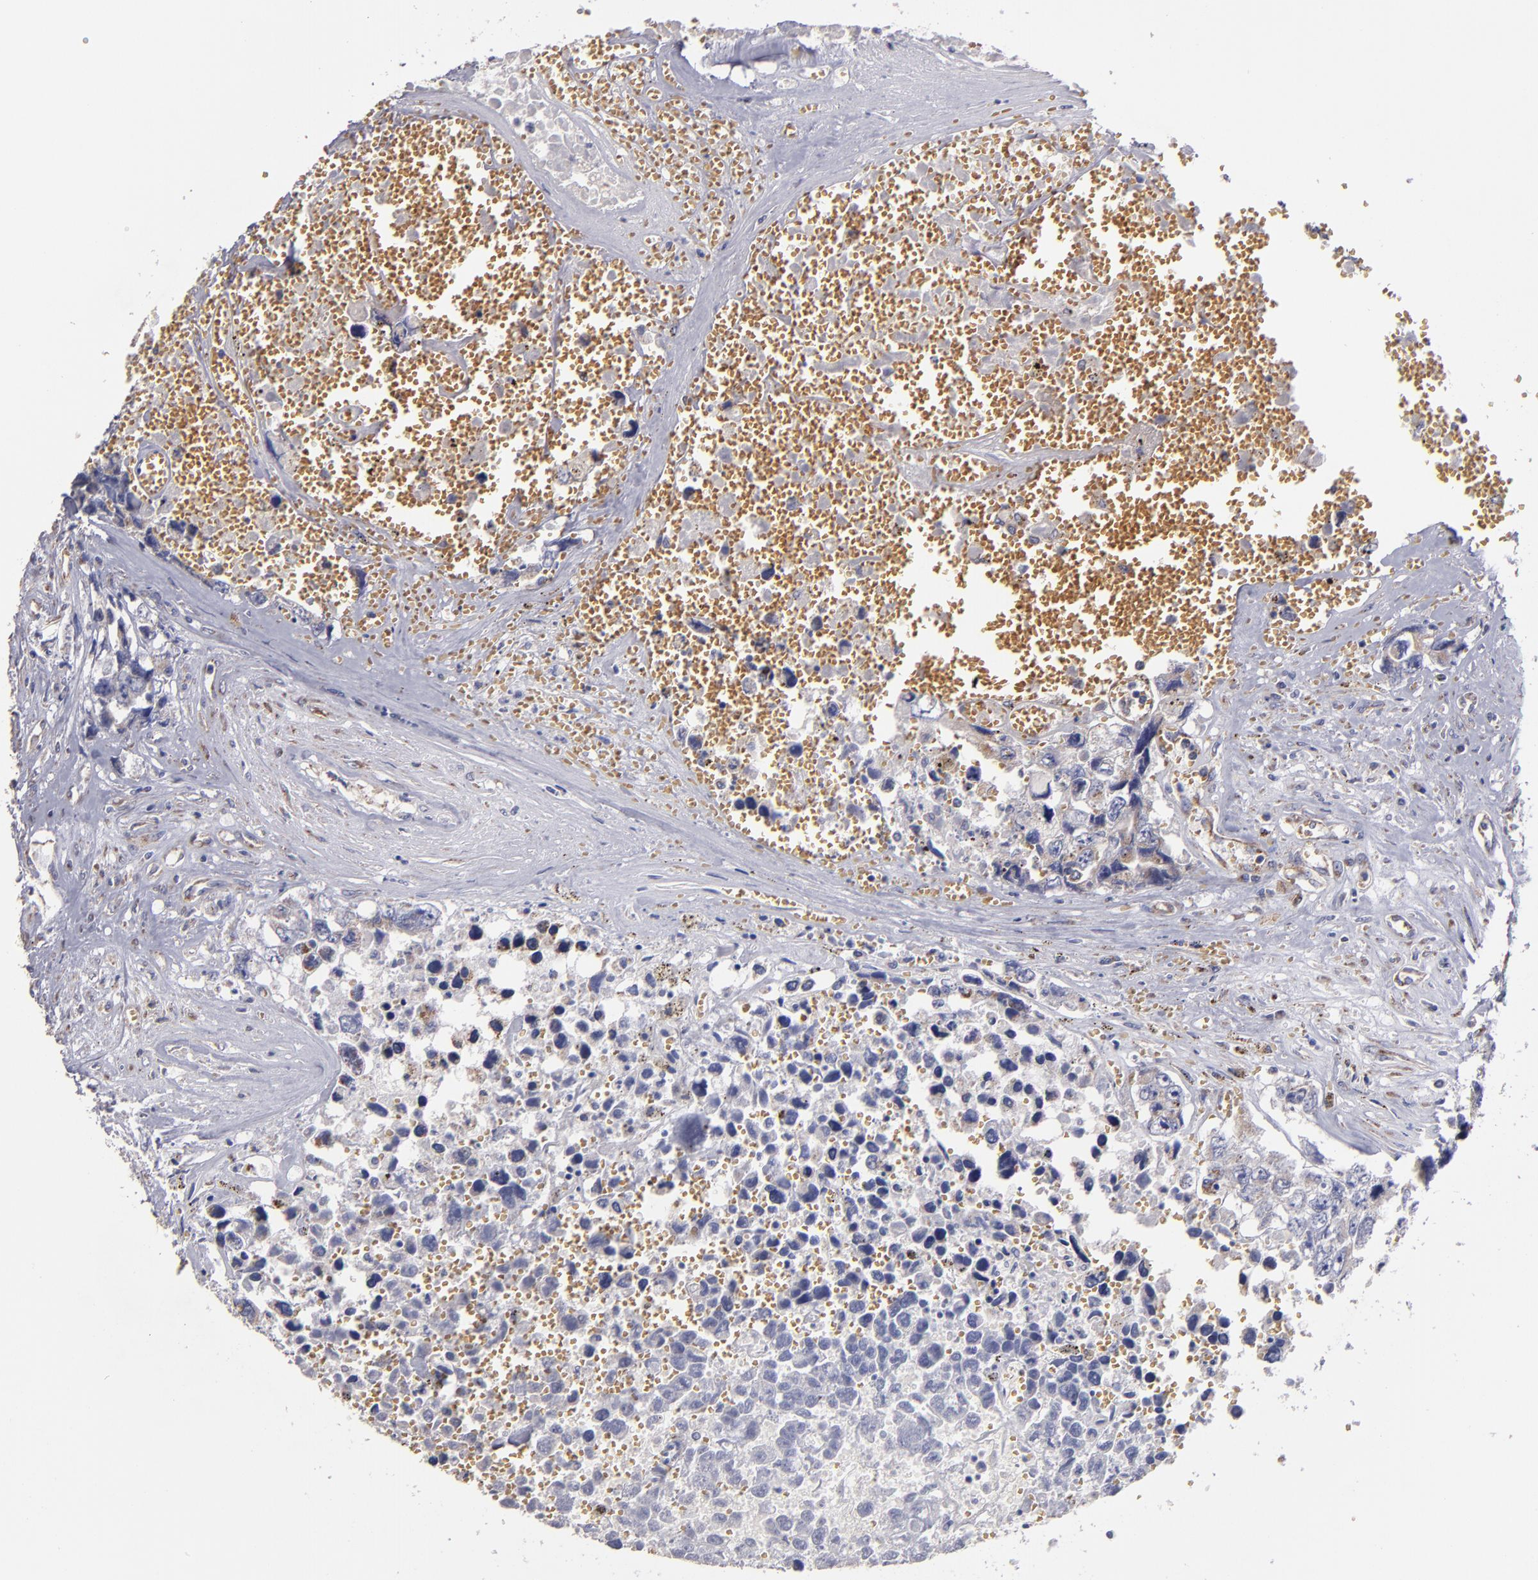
{"staining": {"intensity": "weak", "quantity": "25%-75%", "location": "cytoplasmic/membranous"}, "tissue": "testis cancer", "cell_type": "Tumor cells", "image_type": "cancer", "snomed": [{"axis": "morphology", "description": "Carcinoma, Embryonal, NOS"}, {"axis": "topography", "description": "Testis"}], "caption": "A brown stain labels weak cytoplasmic/membranous expression of a protein in human testis cancer tumor cells.", "gene": "CLTA", "patient": {"sex": "male", "age": 31}}